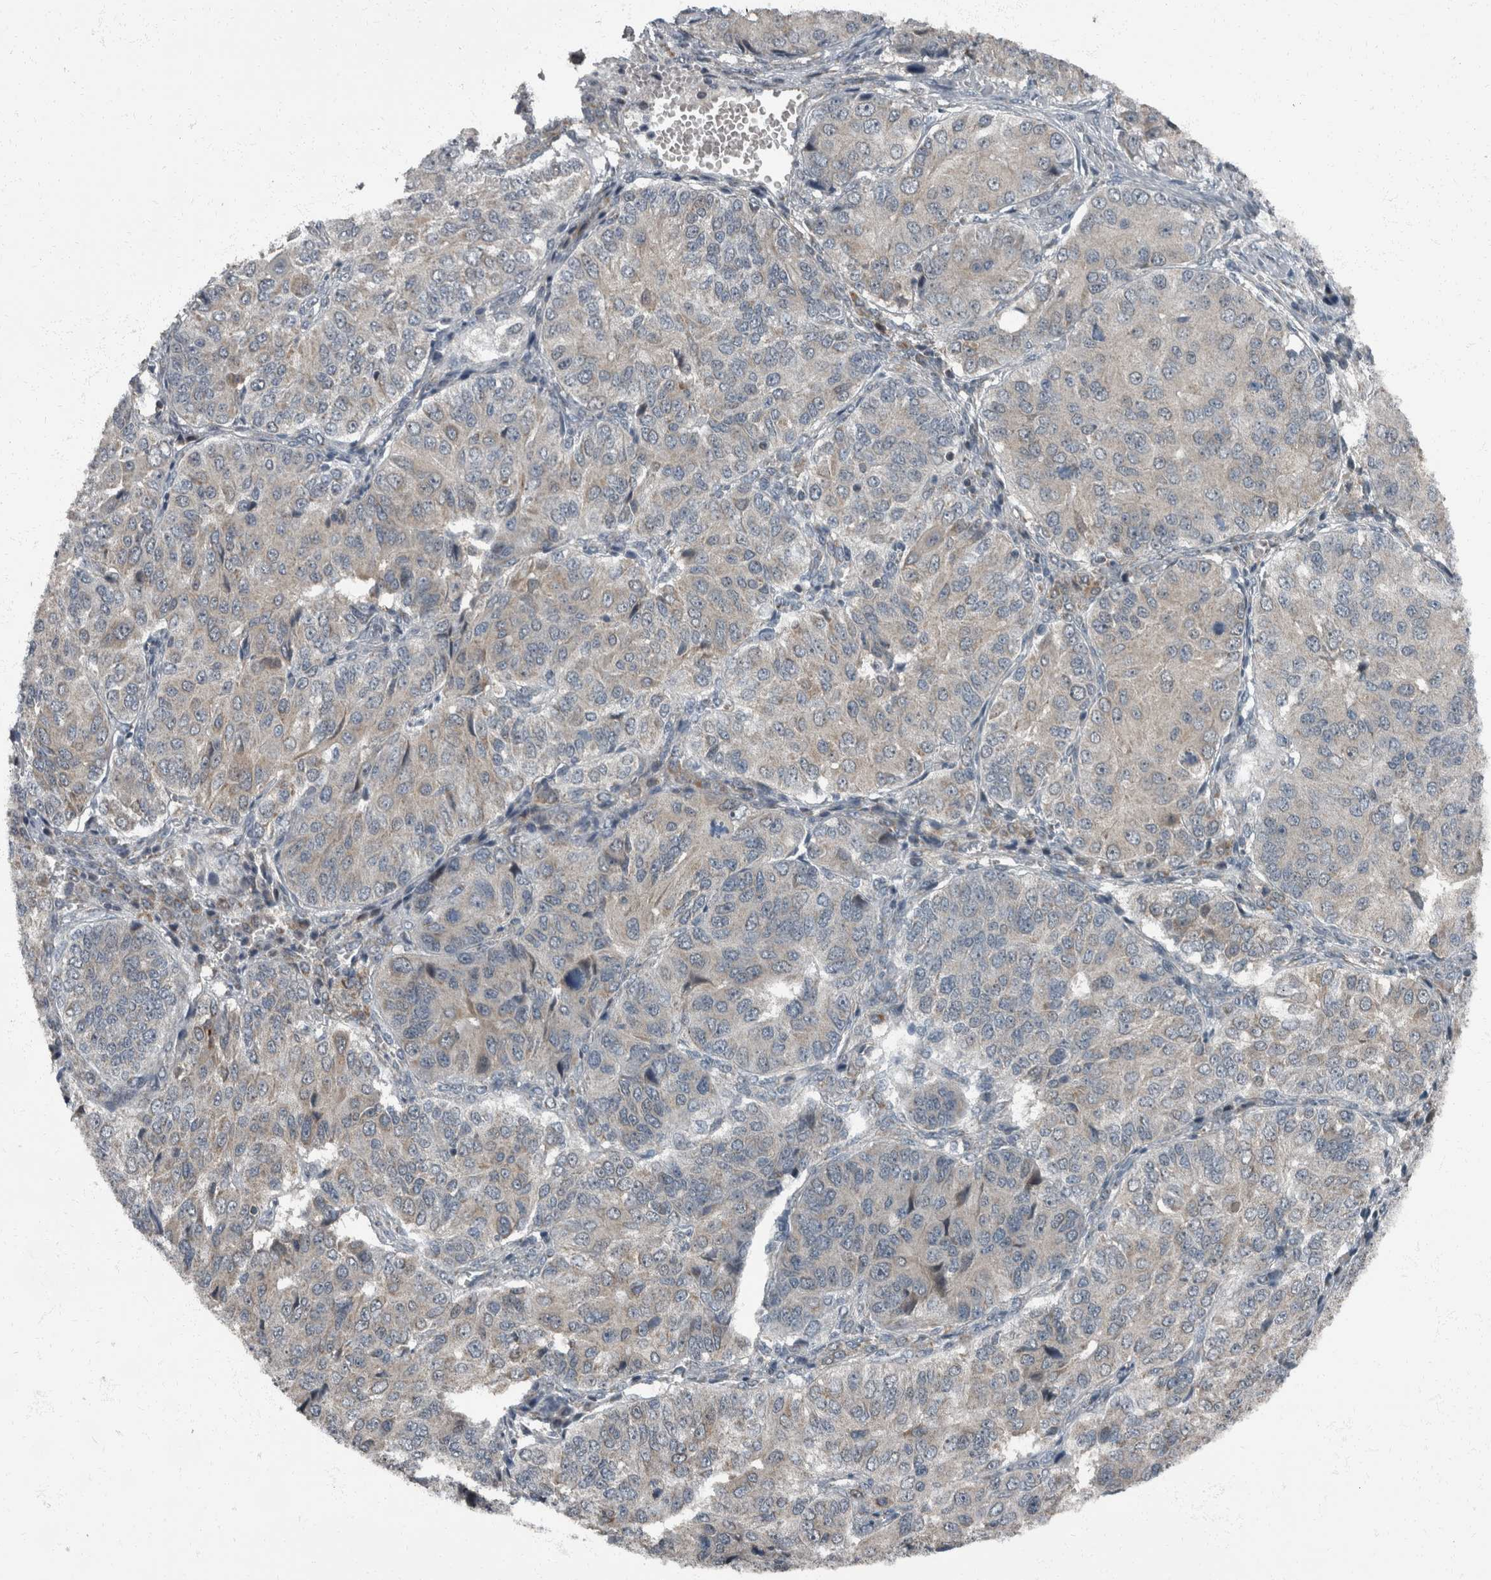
{"staining": {"intensity": "negative", "quantity": "none", "location": "none"}, "tissue": "ovarian cancer", "cell_type": "Tumor cells", "image_type": "cancer", "snomed": [{"axis": "morphology", "description": "Carcinoma, endometroid"}, {"axis": "topography", "description": "Ovary"}], "caption": "Immunohistochemistry (IHC) micrograph of ovarian endometroid carcinoma stained for a protein (brown), which displays no expression in tumor cells. (DAB (3,3'-diaminobenzidine) immunohistochemistry (IHC) with hematoxylin counter stain).", "gene": "RABGGTB", "patient": {"sex": "female", "age": 51}}